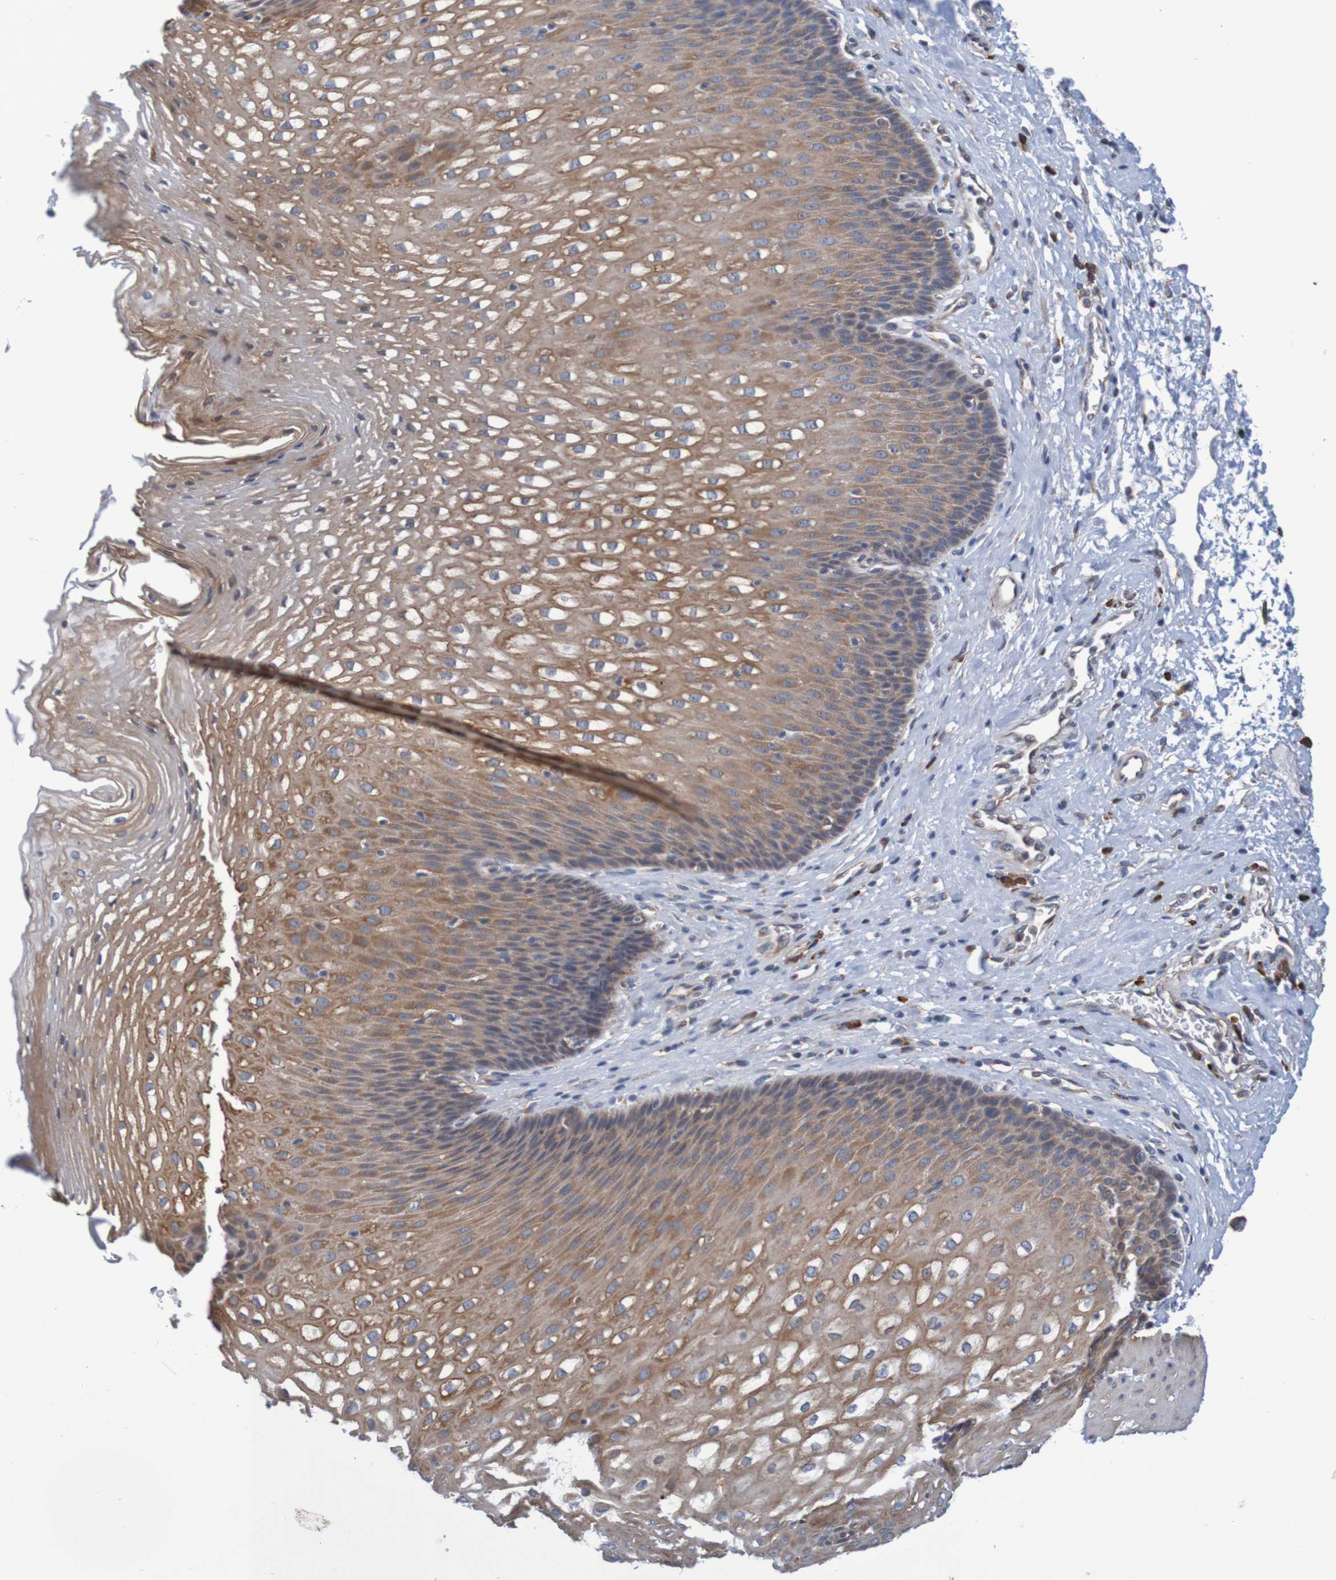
{"staining": {"intensity": "moderate", "quantity": ">75%", "location": "cytoplasmic/membranous"}, "tissue": "esophagus", "cell_type": "Squamous epithelial cells", "image_type": "normal", "snomed": [{"axis": "morphology", "description": "Normal tissue, NOS"}, {"axis": "topography", "description": "Esophagus"}], "caption": "An IHC image of benign tissue is shown. Protein staining in brown labels moderate cytoplasmic/membranous positivity in esophagus within squamous epithelial cells.", "gene": "CLDN18", "patient": {"sex": "male", "age": 48}}